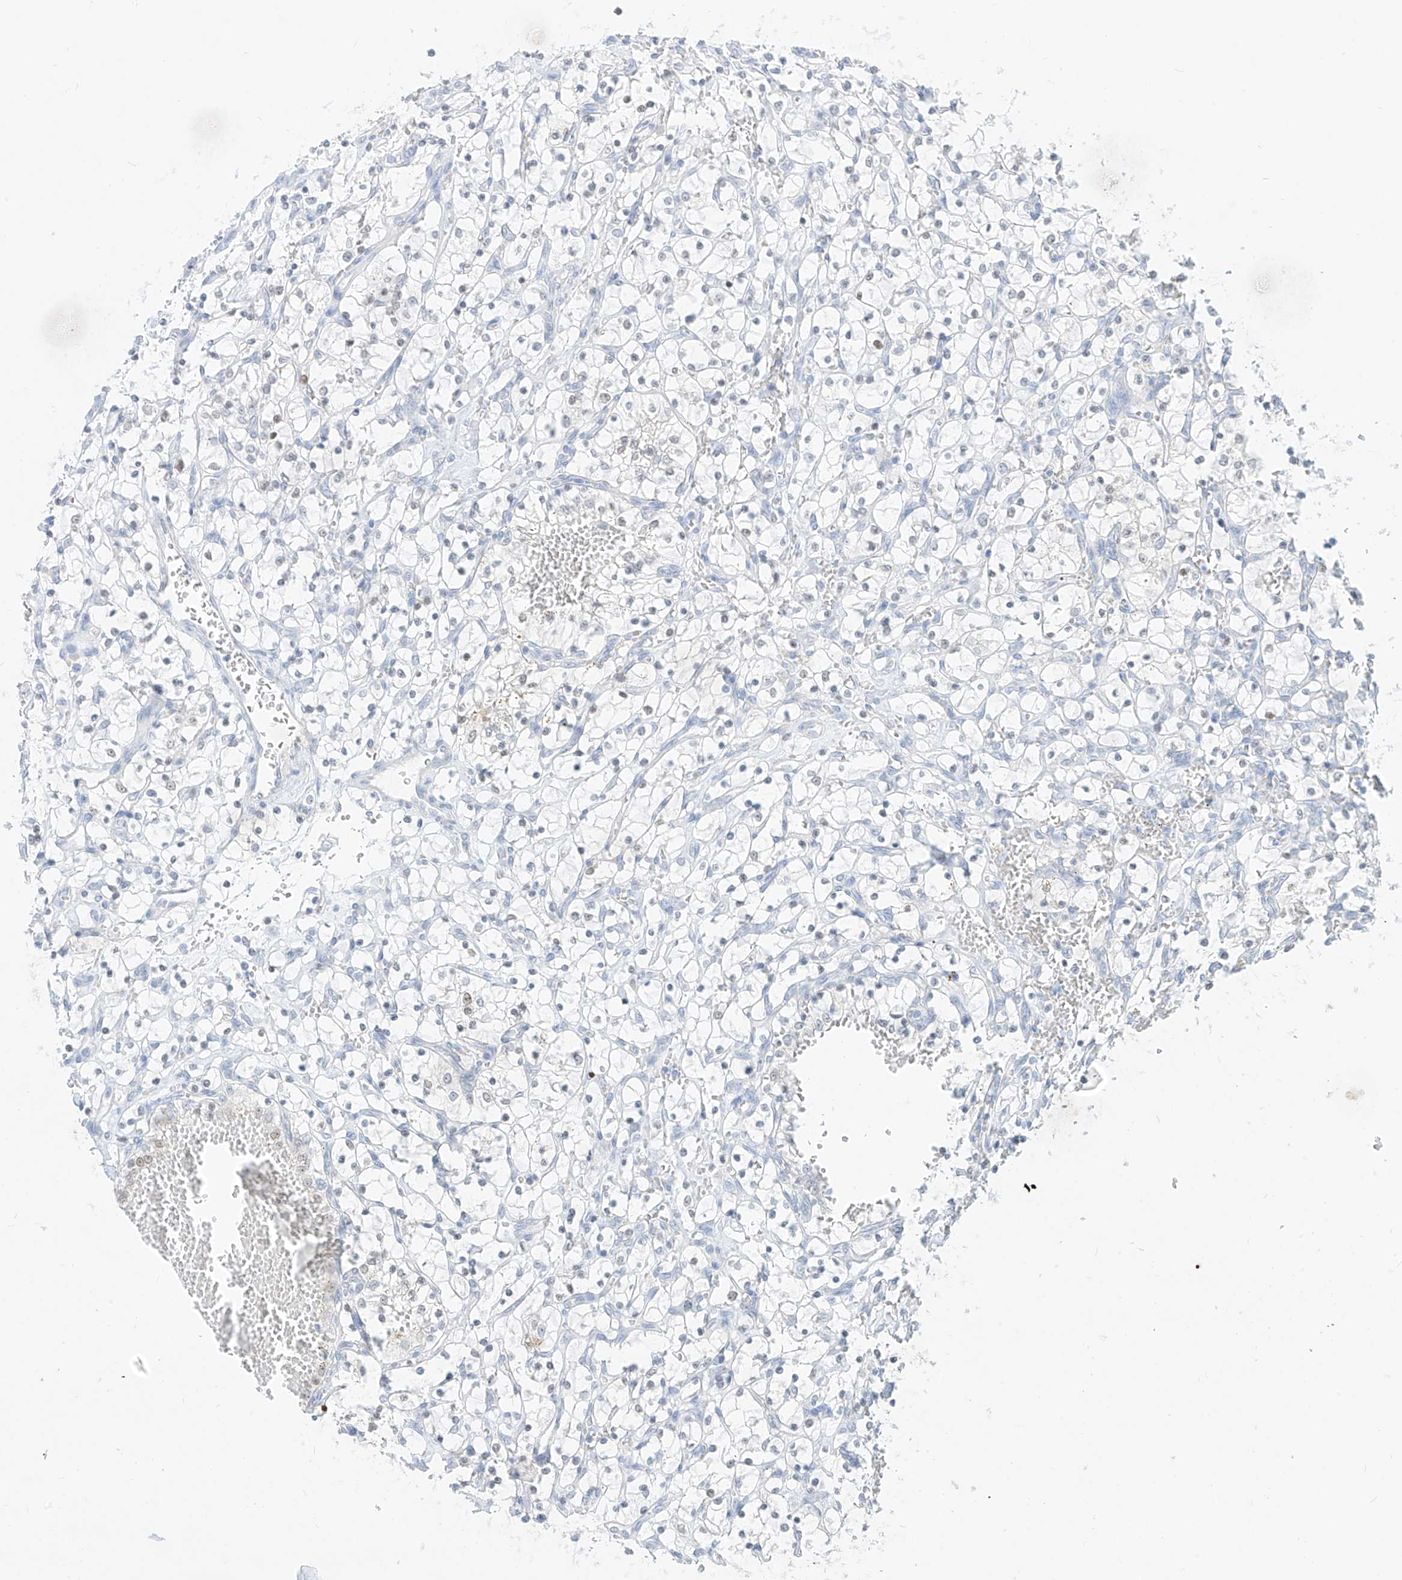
{"staining": {"intensity": "moderate", "quantity": "<25%", "location": "nuclear"}, "tissue": "renal cancer", "cell_type": "Tumor cells", "image_type": "cancer", "snomed": [{"axis": "morphology", "description": "Adenocarcinoma, NOS"}, {"axis": "topography", "description": "Kidney"}], "caption": "Protein expression analysis of adenocarcinoma (renal) displays moderate nuclear positivity in approximately <25% of tumor cells.", "gene": "BARX2", "patient": {"sex": "female", "age": 69}}